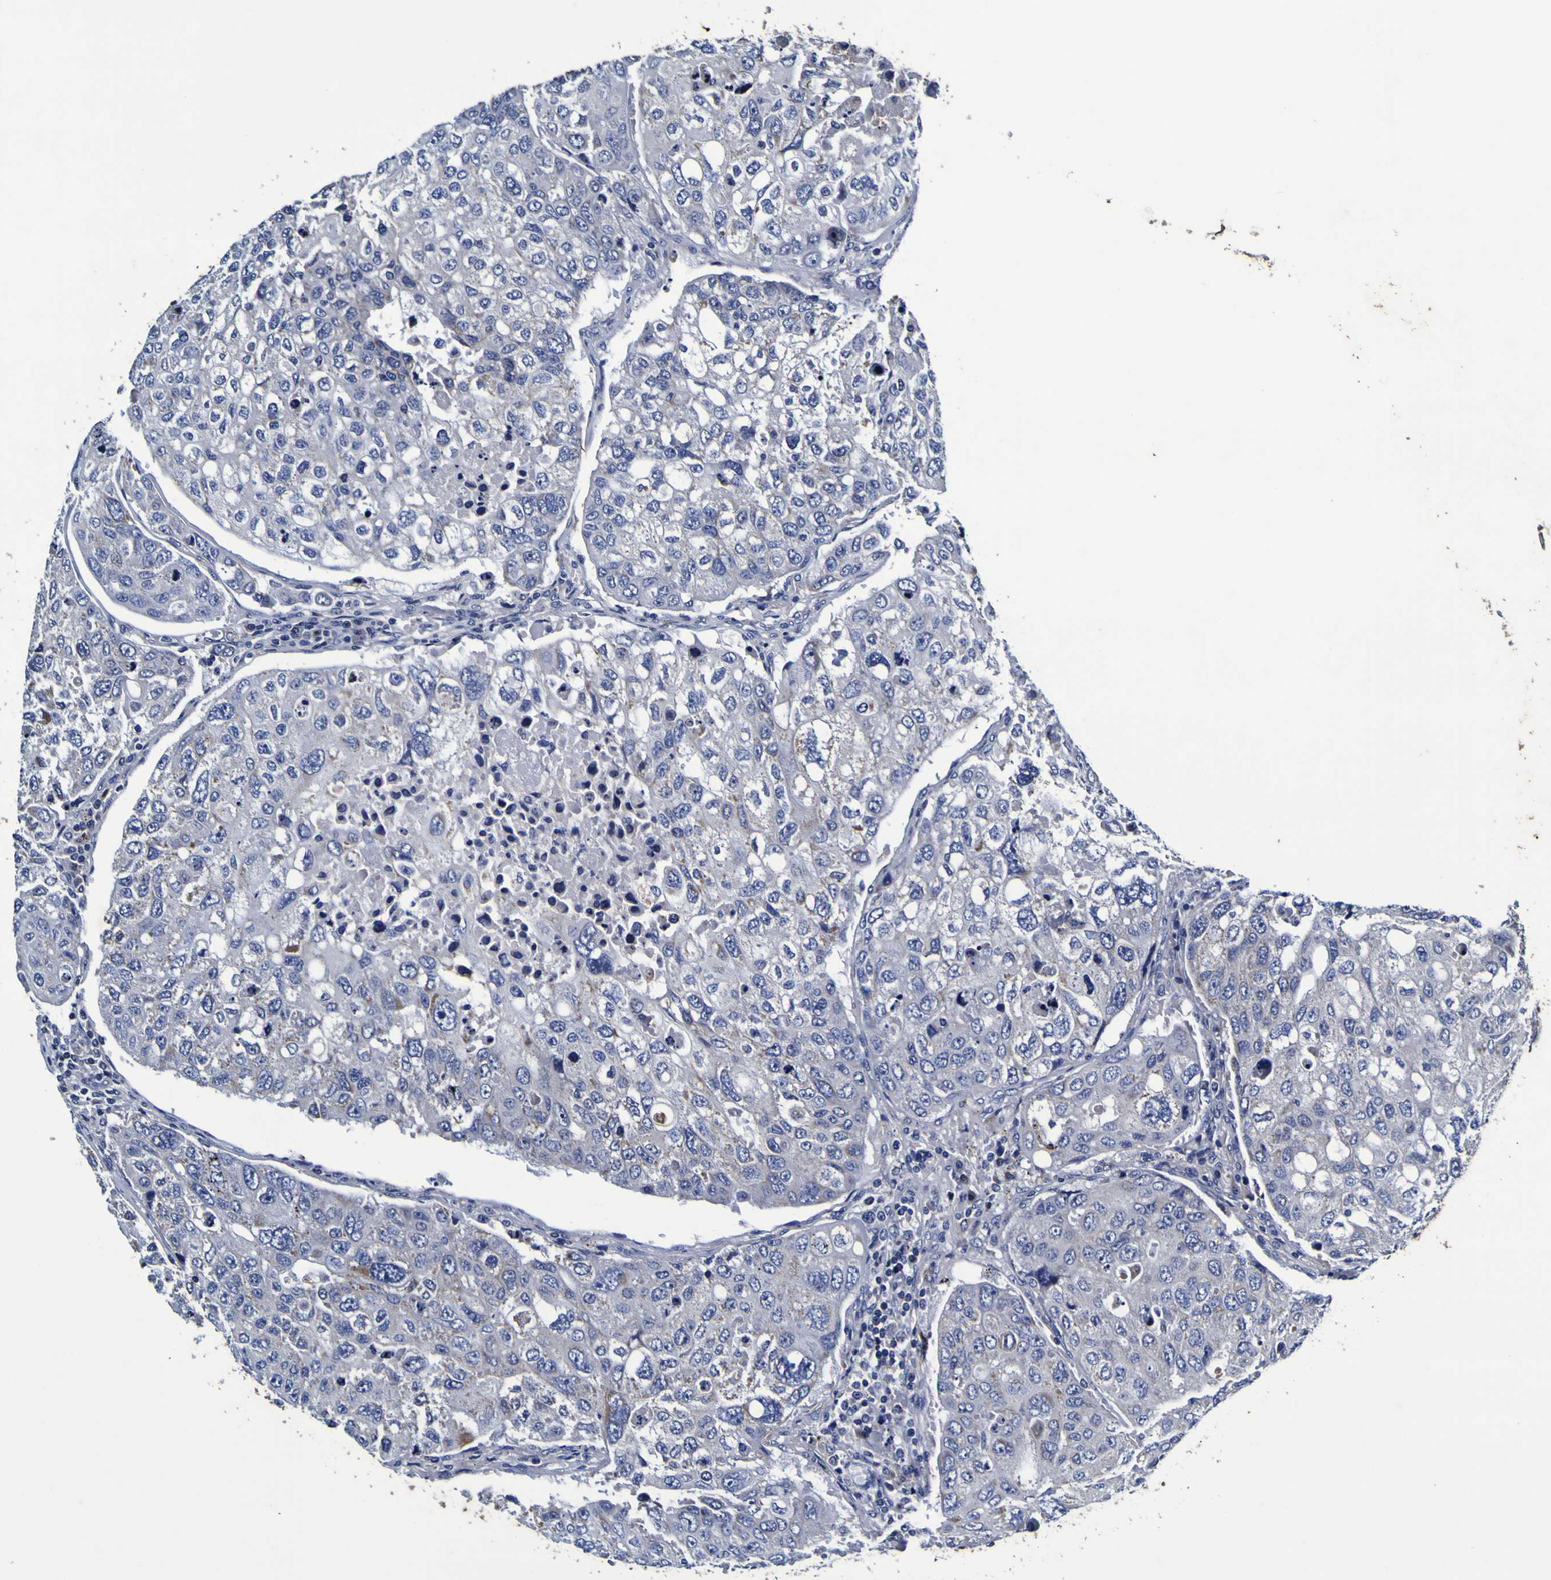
{"staining": {"intensity": "negative", "quantity": "none", "location": "none"}, "tissue": "urothelial cancer", "cell_type": "Tumor cells", "image_type": "cancer", "snomed": [{"axis": "morphology", "description": "Urothelial carcinoma, High grade"}, {"axis": "topography", "description": "Lymph node"}, {"axis": "topography", "description": "Urinary bladder"}], "caption": "The image demonstrates no significant expression in tumor cells of urothelial cancer.", "gene": "PANK4", "patient": {"sex": "male", "age": 51}}